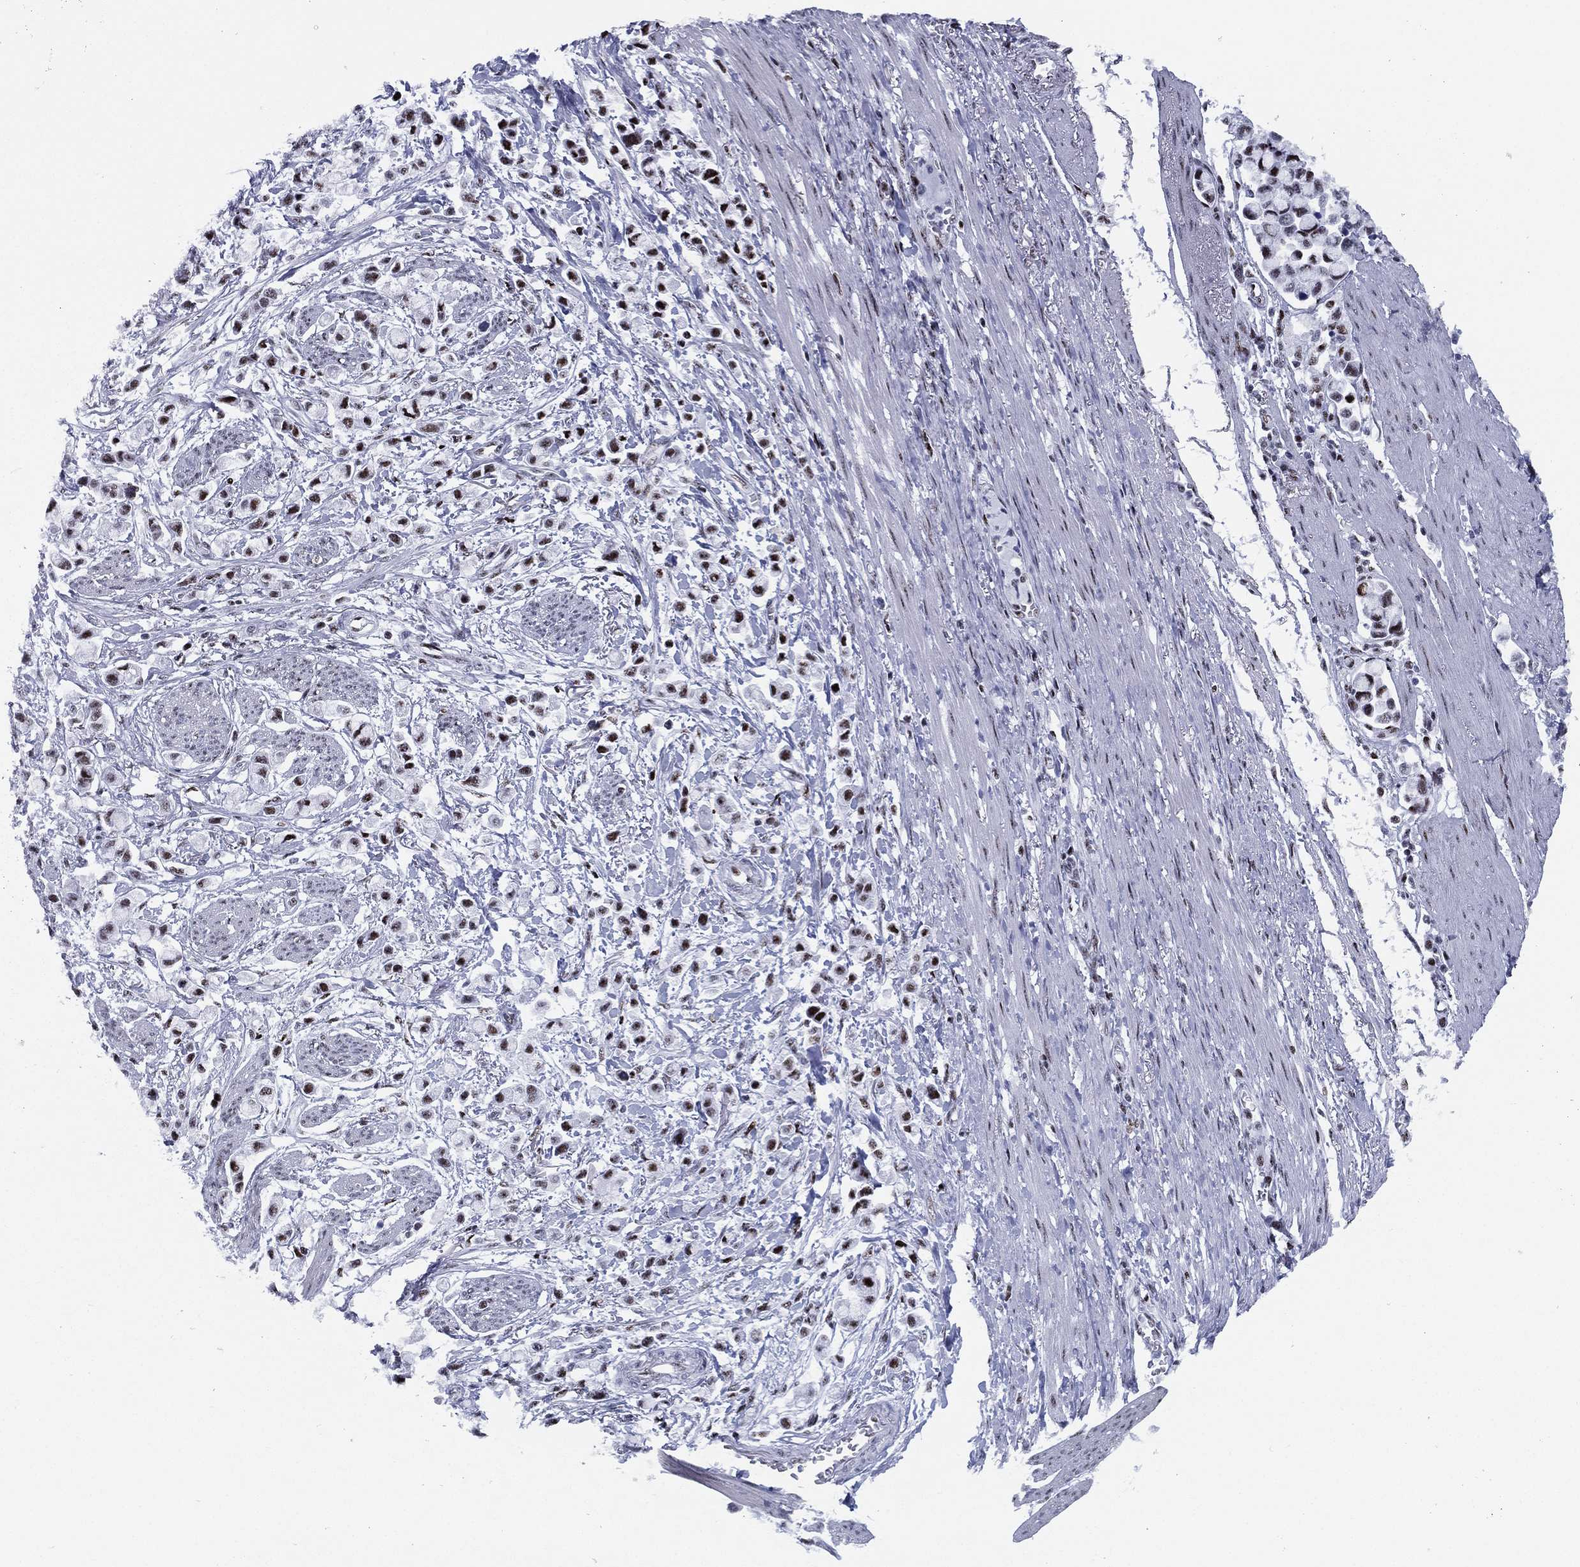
{"staining": {"intensity": "moderate", "quantity": ">75%", "location": "nuclear"}, "tissue": "stomach cancer", "cell_type": "Tumor cells", "image_type": "cancer", "snomed": [{"axis": "morphology", "description": "Adenocarcinoma, NOS"}, {"axis": "topography", "description": "Stomach"}], "caption": "Immunohistochemistry (IHC) histopathology image of neoplastic tissue: stomach cancer (adenocarcinoma) stained using IHC demonstrates medium levels of moderate protein expression localized specifically in the nuclear of tumor cells, appearing as a nuclear brown color.", "gene": "CYB561D2", "patient": {"sex": "female", "age": 81}}